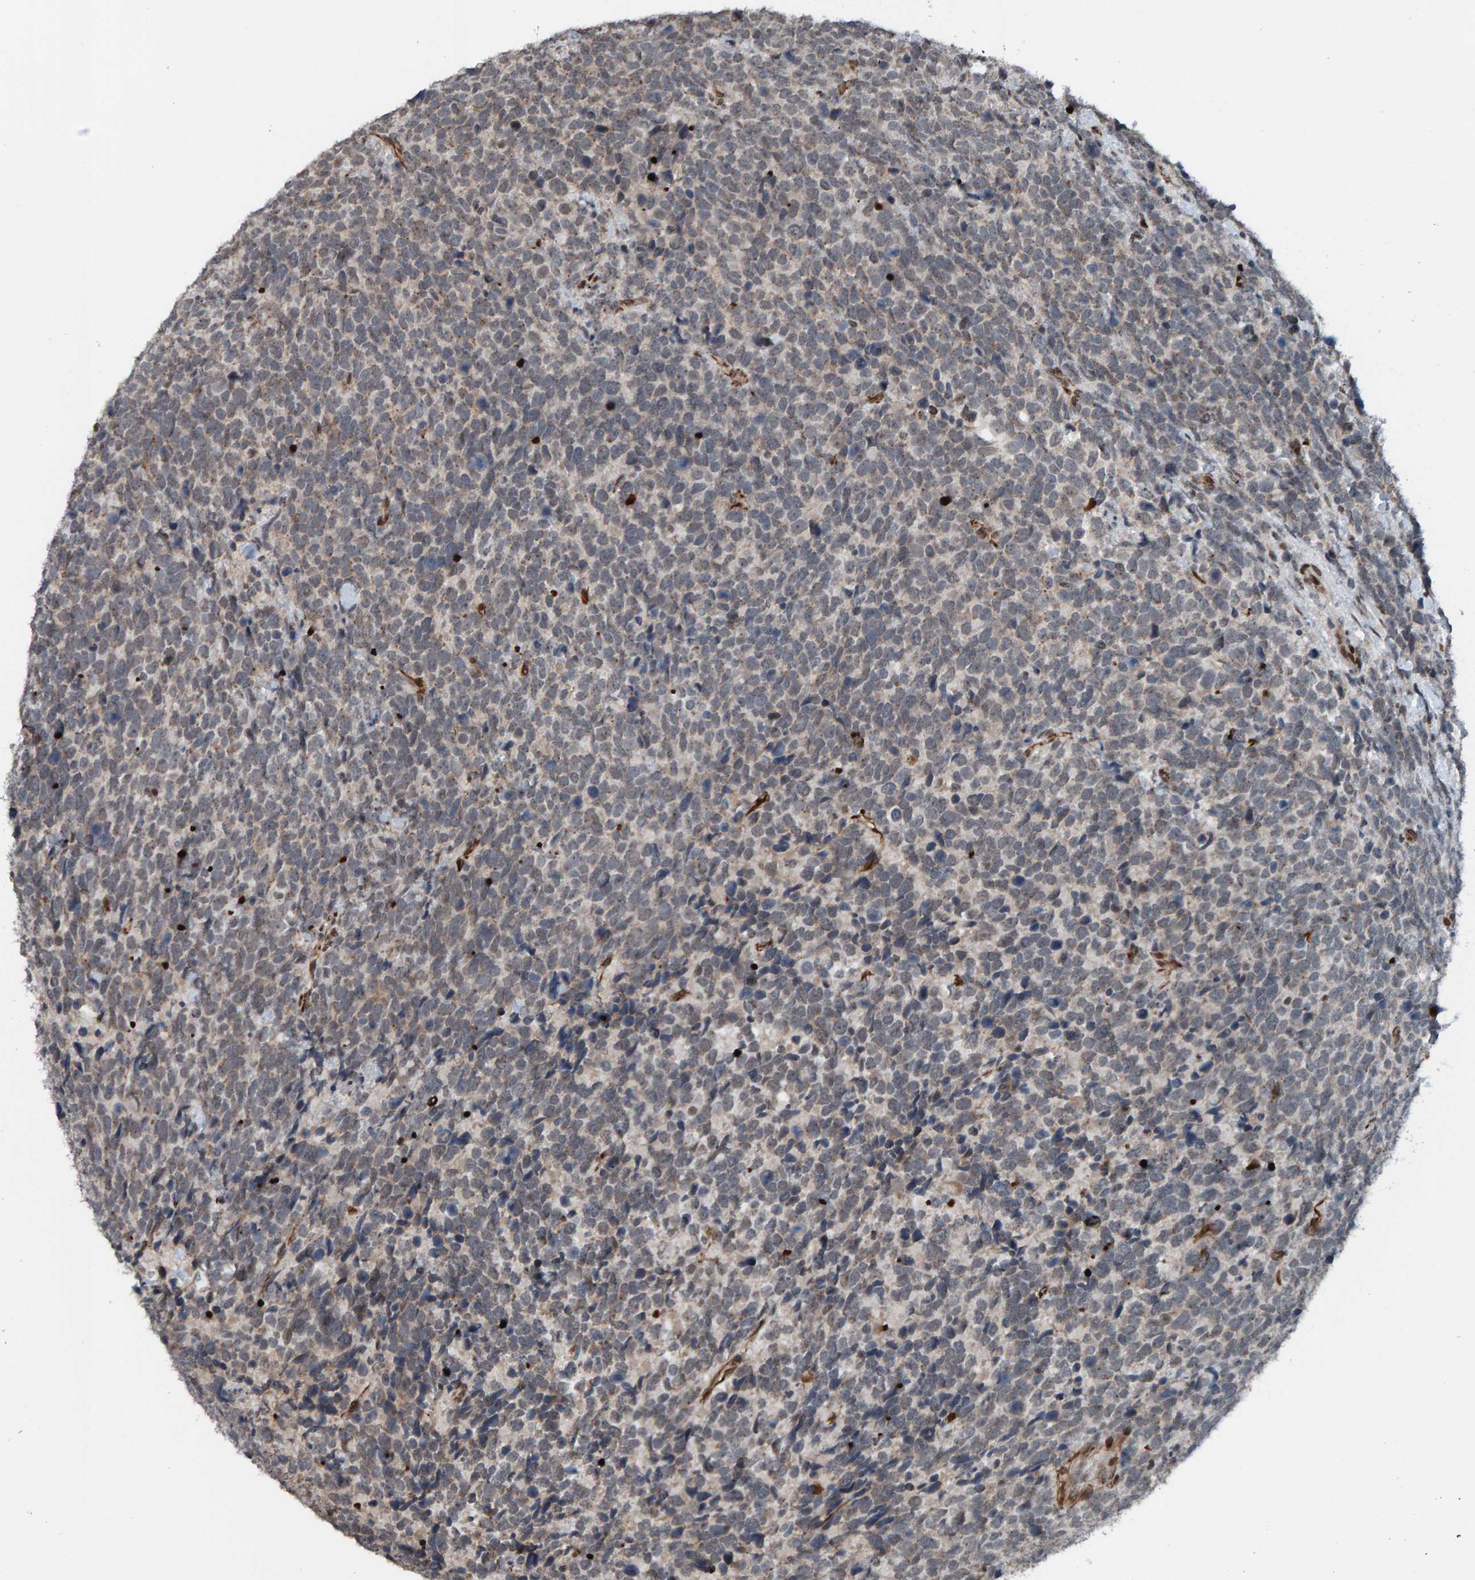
{"staining": {"intensity": "weak", "quantity": "25%-75%", "location": "cytoplasmic/membranous"}, "tissue": "urothelial cancer", "cell_type": "Tumor cells", "image_type": "cancer", "snomed": [{"axis": "morphology", "description": "Urothelial carcinoma, High grade"}, {"axis": "topography", "description": "Urinary bladder"}], "caption": "Immunohistochemistry (IHC) staining of urothelial cancer, which demonstrates low levels of weak cytoplasmic/membranous expression in approximately 25%-75% of tumor cells indicating weak cytoplasmic/membranous protein expression. The staining was performed using DAB (3,3'-diaminobenzidine) (brown) for protein detection and nuclei were counterstained in hematoxylin (blue).", "gene": "ZNF366", "patient": {"sex": "female", "age": 82}}